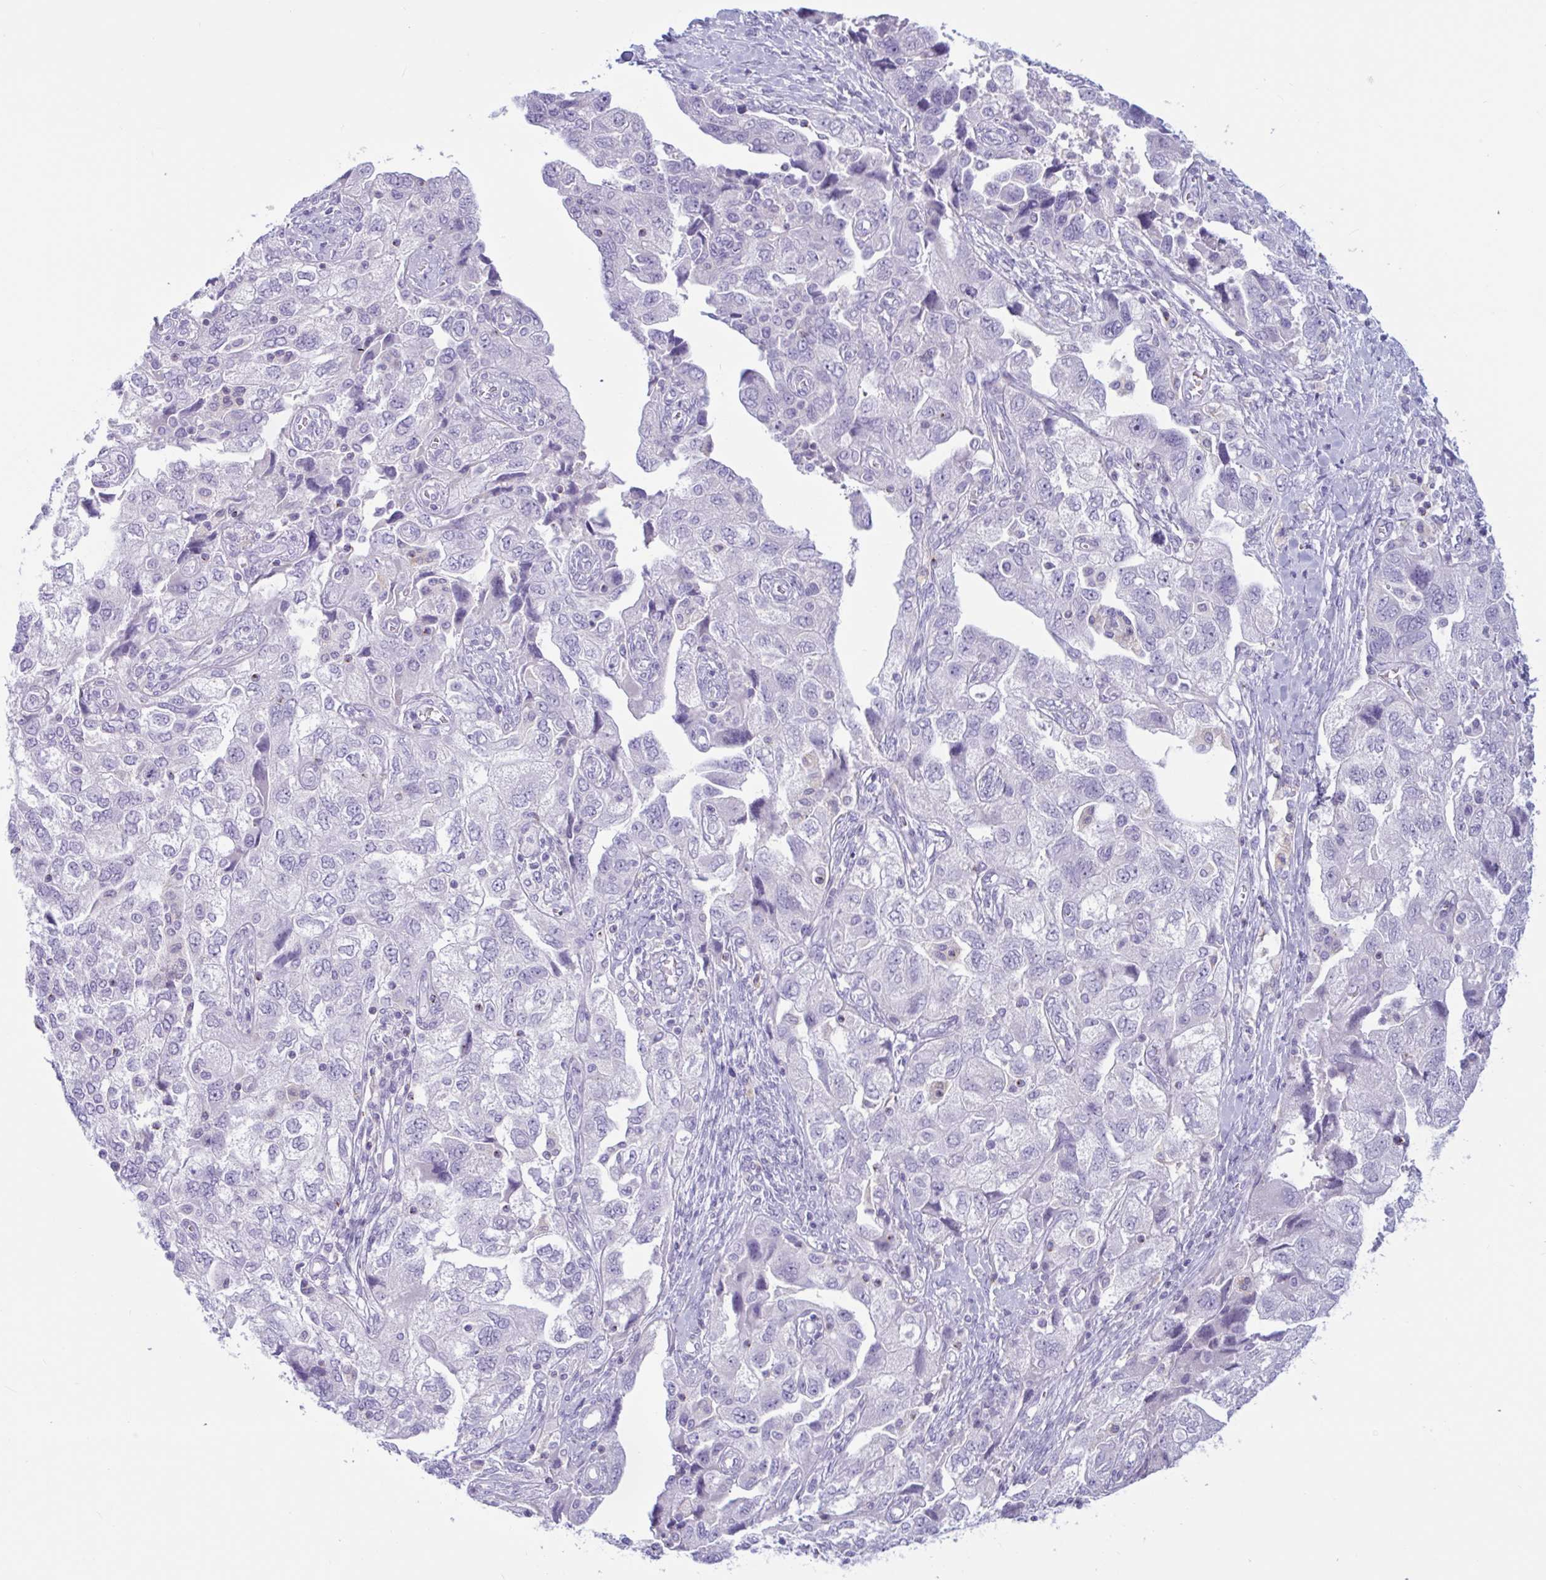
{"staining": {"intensity": "negative", "quantity": "none", "location": "none"}, "tissue": "ovarian cancer", "cell_type": "Tumor cells", "image_type": "cancer", "snomed": [{"axis": "morphology", "description": "Carcinoma, NOS"}, {"axis": "morphology", "description": "Cystadenocarcinoma, serous, NOS"}, {"axis": "topography", "description": "Ovary"}], "caption": "An image of human serous cystadenocarcinoma (ovarian) is negative for staining in tumor cells. (DAB (3,3'-diaminobenzidine) immunohistochemistry (IHC) with hematoxylin counter stain).", "gene": "XCL1", "patient": {"sex": "female", "age": 69}}